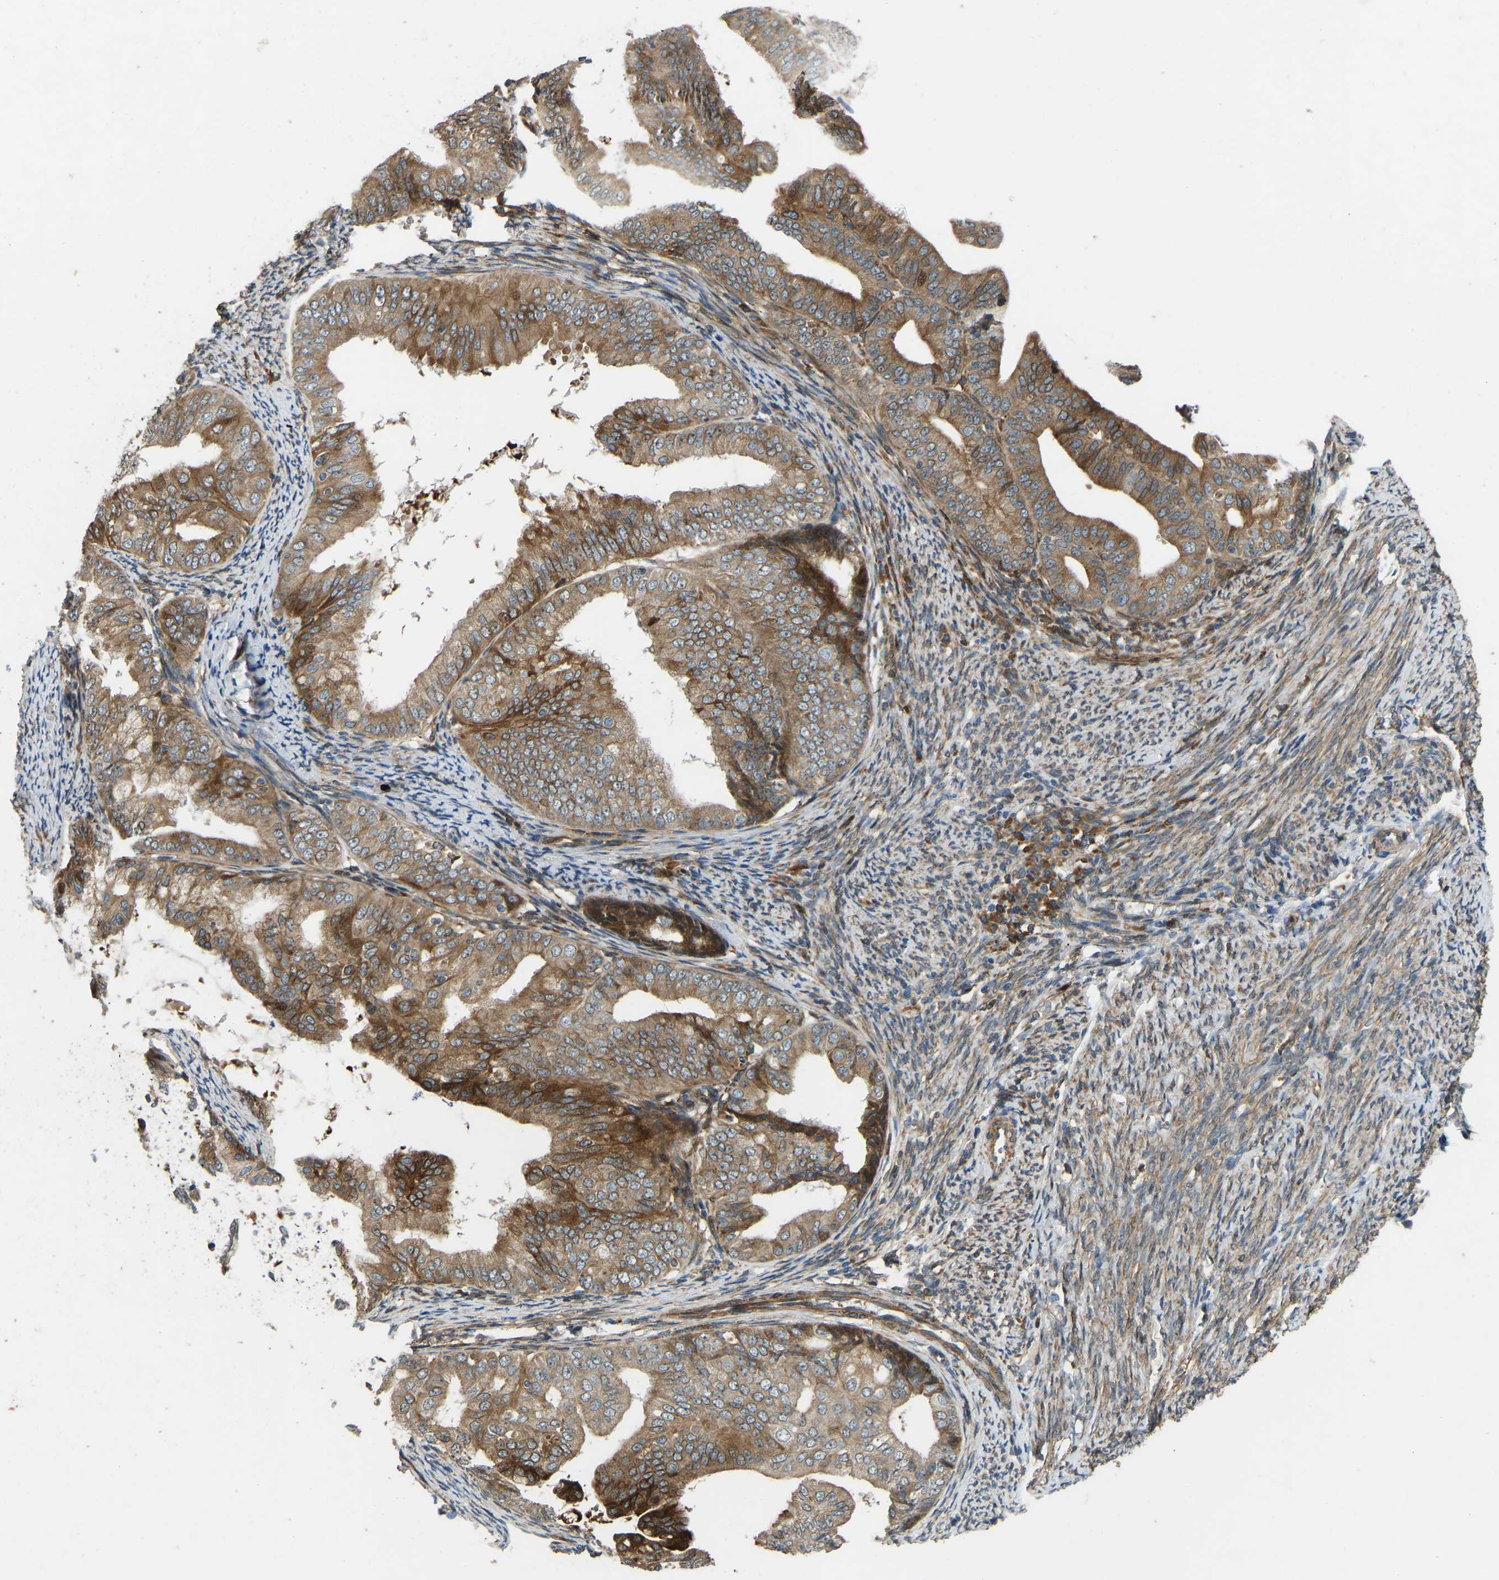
{"staining": {"intensity": "moderate", "quantity": ">75%", "location": "cytoplasmic/membranous"}, "tissue": "endometrial cancer", "cell_type": "Tumor cells", "image_type": "cancer", "snomed": [{"axis": "morphology", "description": "Adenocarcinoma, NOS"}, {"axis": "topography", "description": "Endometrium"}], "caption": "Endometrial adenocarcinoma stained with a protein marker exhibits moderate staining in tumor cells.", "gene": "OS9", "patient": {"sex": "female", "age": 63}}